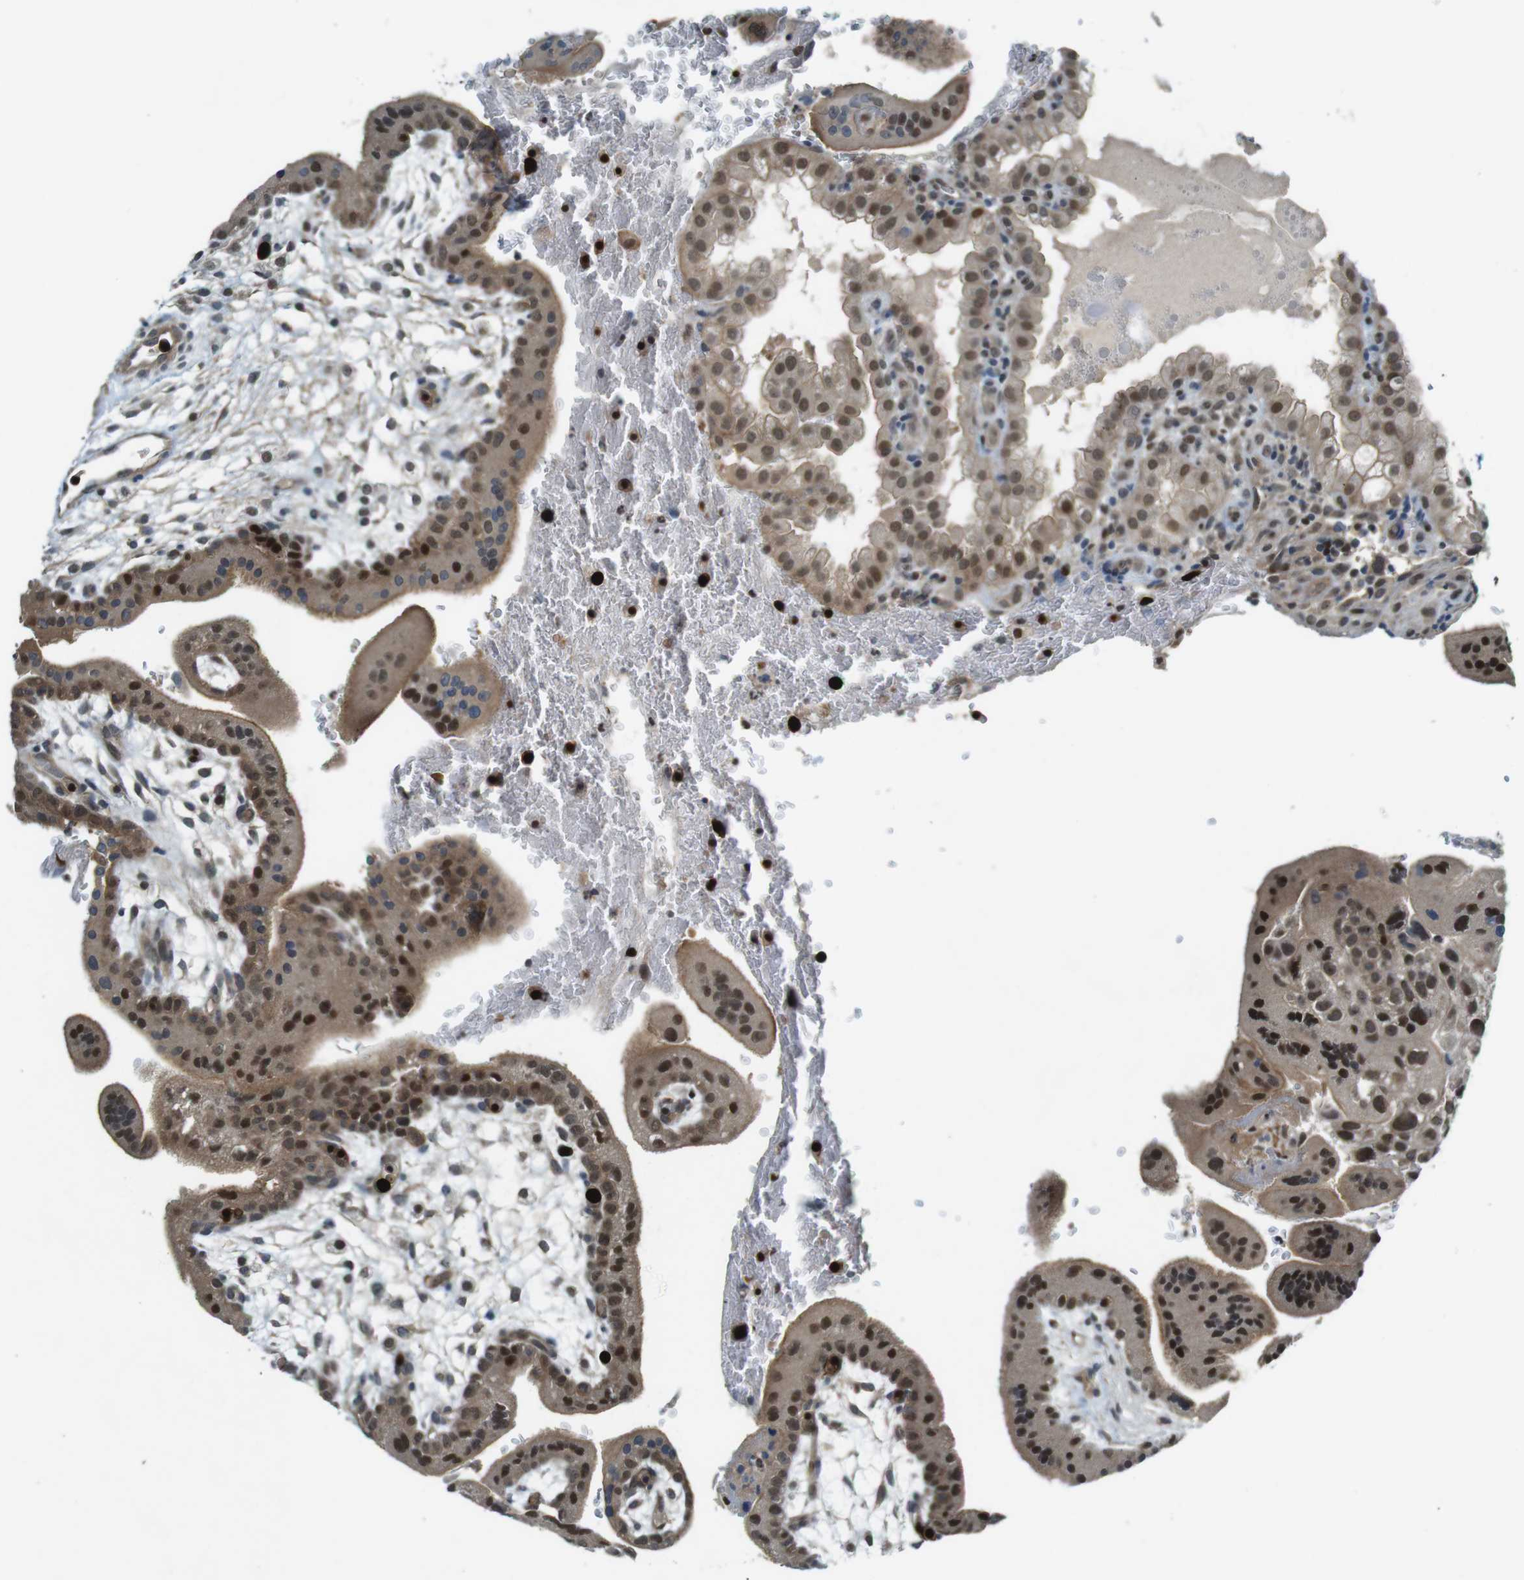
{"staining": {"intensity": "moderate", "quantity": ">75%", "location": "cytoplasmic/membranous,nuclear"}, "tissue": "placenta", "cell_type": "Decidual cells", "image_type": "normal", "snomed": [{"axis": "morphology", "description": "Normal tissue, NOS"}, {"axis": "topography", "description": "Placenta"}], "caption": "Protein staining displays moderate cytoplasmic/membranous,nuclear staining in about >75% of decidual cells in benign placenta.", "gene": "MAPKAPK5", "patient": {"sex": "female", "age": 35}}